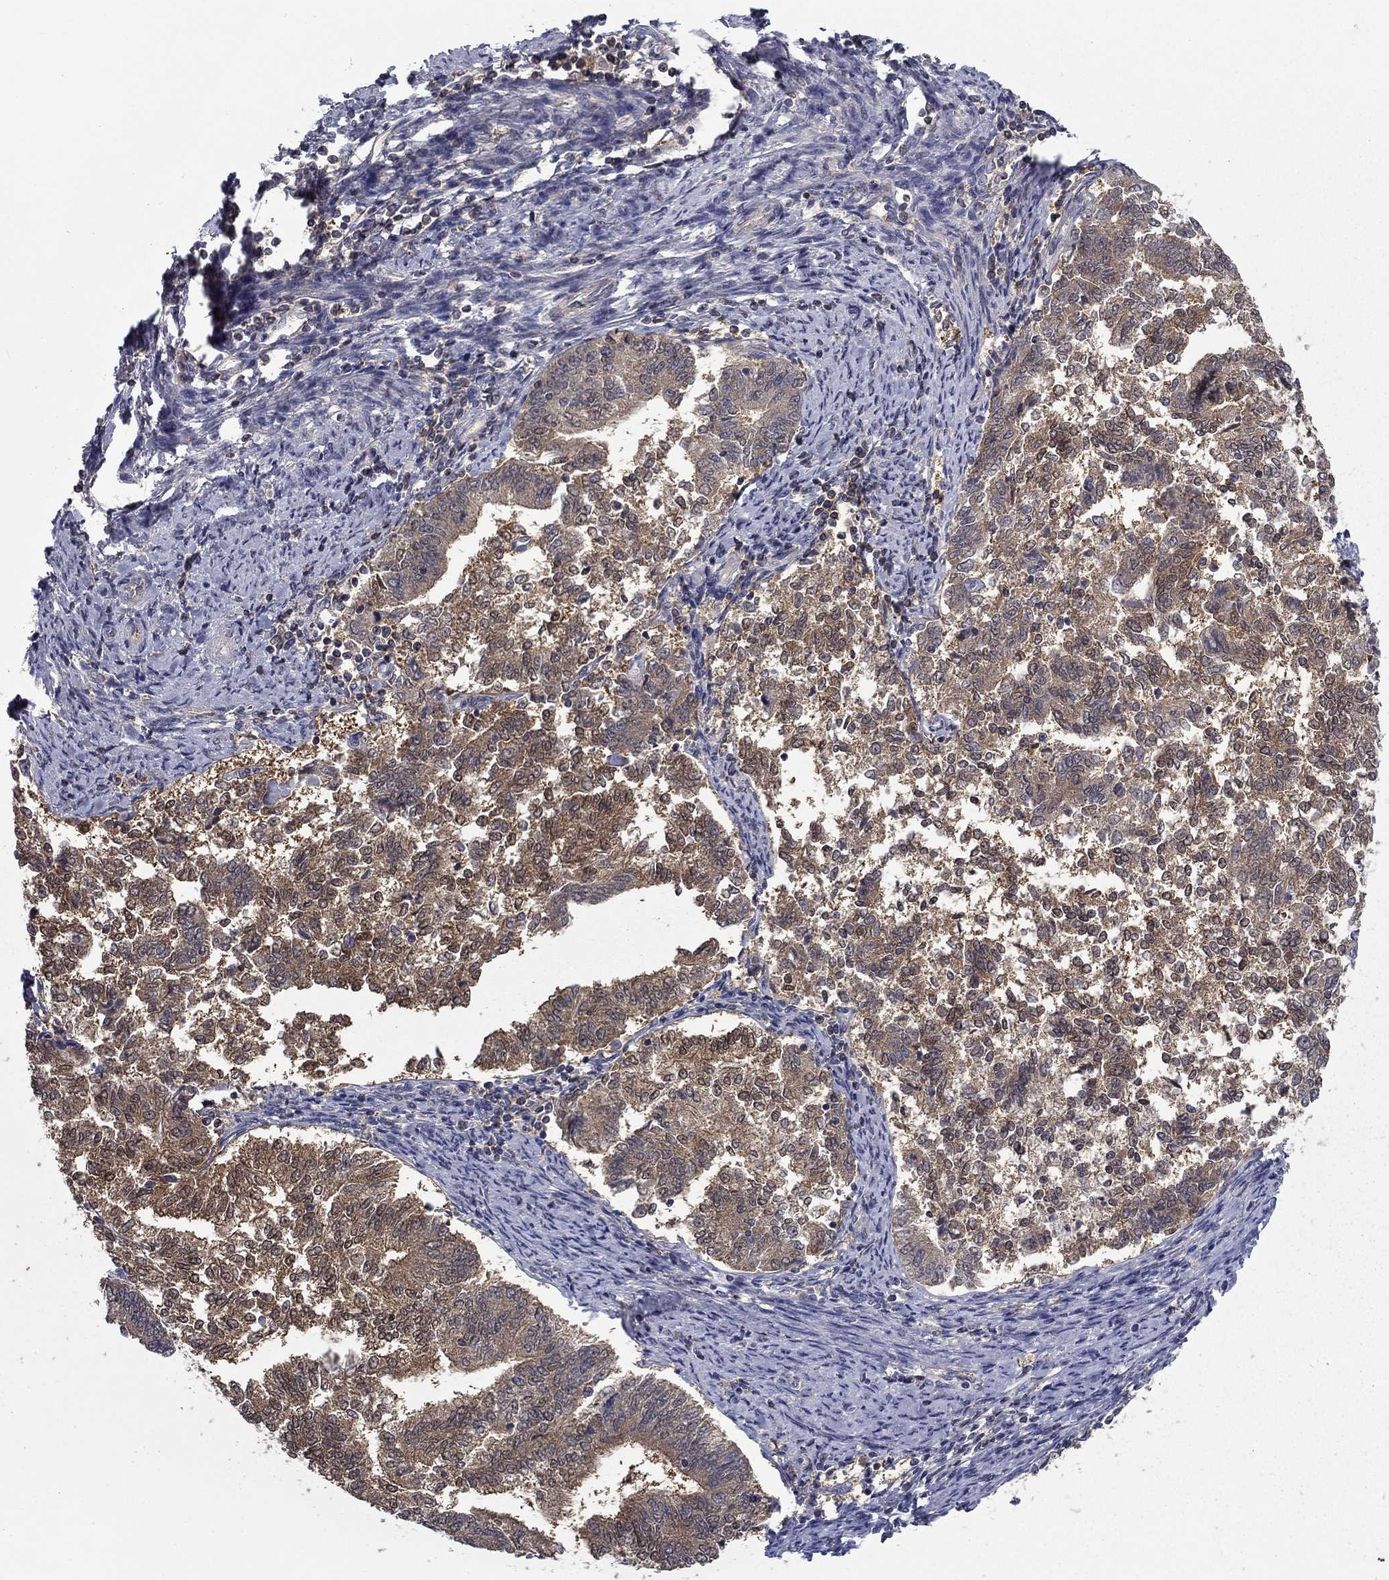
{"staining": {"intensity": "weak", "quantity": ">75%", "location": "cytoplasmic/membranous"}, "tissue": "endometrial cancer", "cell_type": "Tumor cells", "image_type": "cancer", "snomed": [{"axis": "morphology", "description": "Adenocarcinoma, NOS"}, {"axis": "topography", "description": "Endometrium"}], "caption": "High-power microscopy captured an immunohistochemistry image of adenocarcinoma (endometrial), revealing weak cytoplasmic/membranous positivity in about >75% of tumor cells.", "gene": "NIT2", "patient": {"sex": "female", "age": 65}}